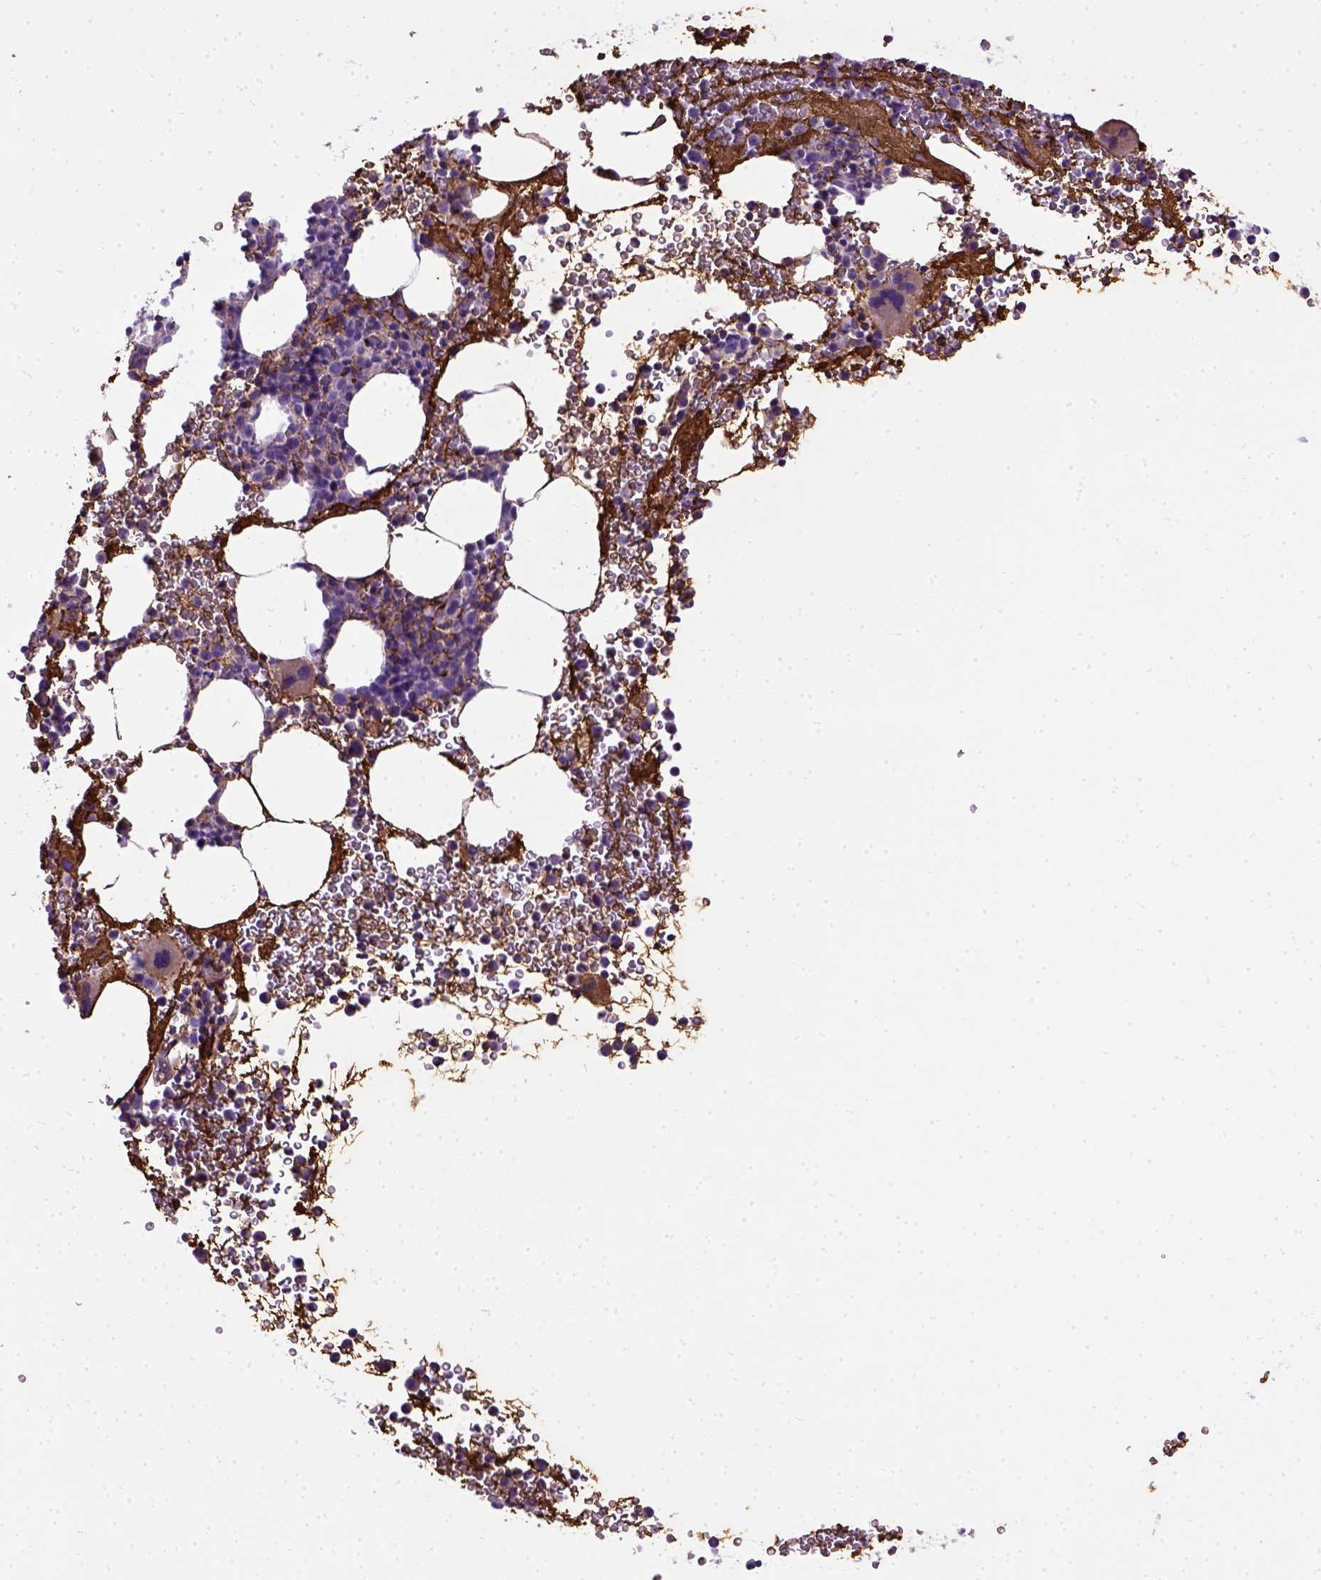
{"staining": {"intensity": "moderate", "quantity": "<25%", "location": "cytoplasmic/membranous"}, "tissue": "bone marrow", "cell_type": "Hematopoietic cells", "image_type": "normal", "snomed": [{"axis": "morphology", "description": "Normal tissue, NOS"}, {"axis": "topography", "description": "Bone marrow"}], "caption": "Normal bone marrow was stained to show a protein in brown. There is low levels of moderate cytoplasmic/membranous staining in approximately <25% of hematopoietic cells. (Stains: DAB in brown, nuclei in blue, Microscopy: brightfield microscopy at high magnification).", "gene": "ADAMTS8", "patient": {"sex": "female", "age": 56}}